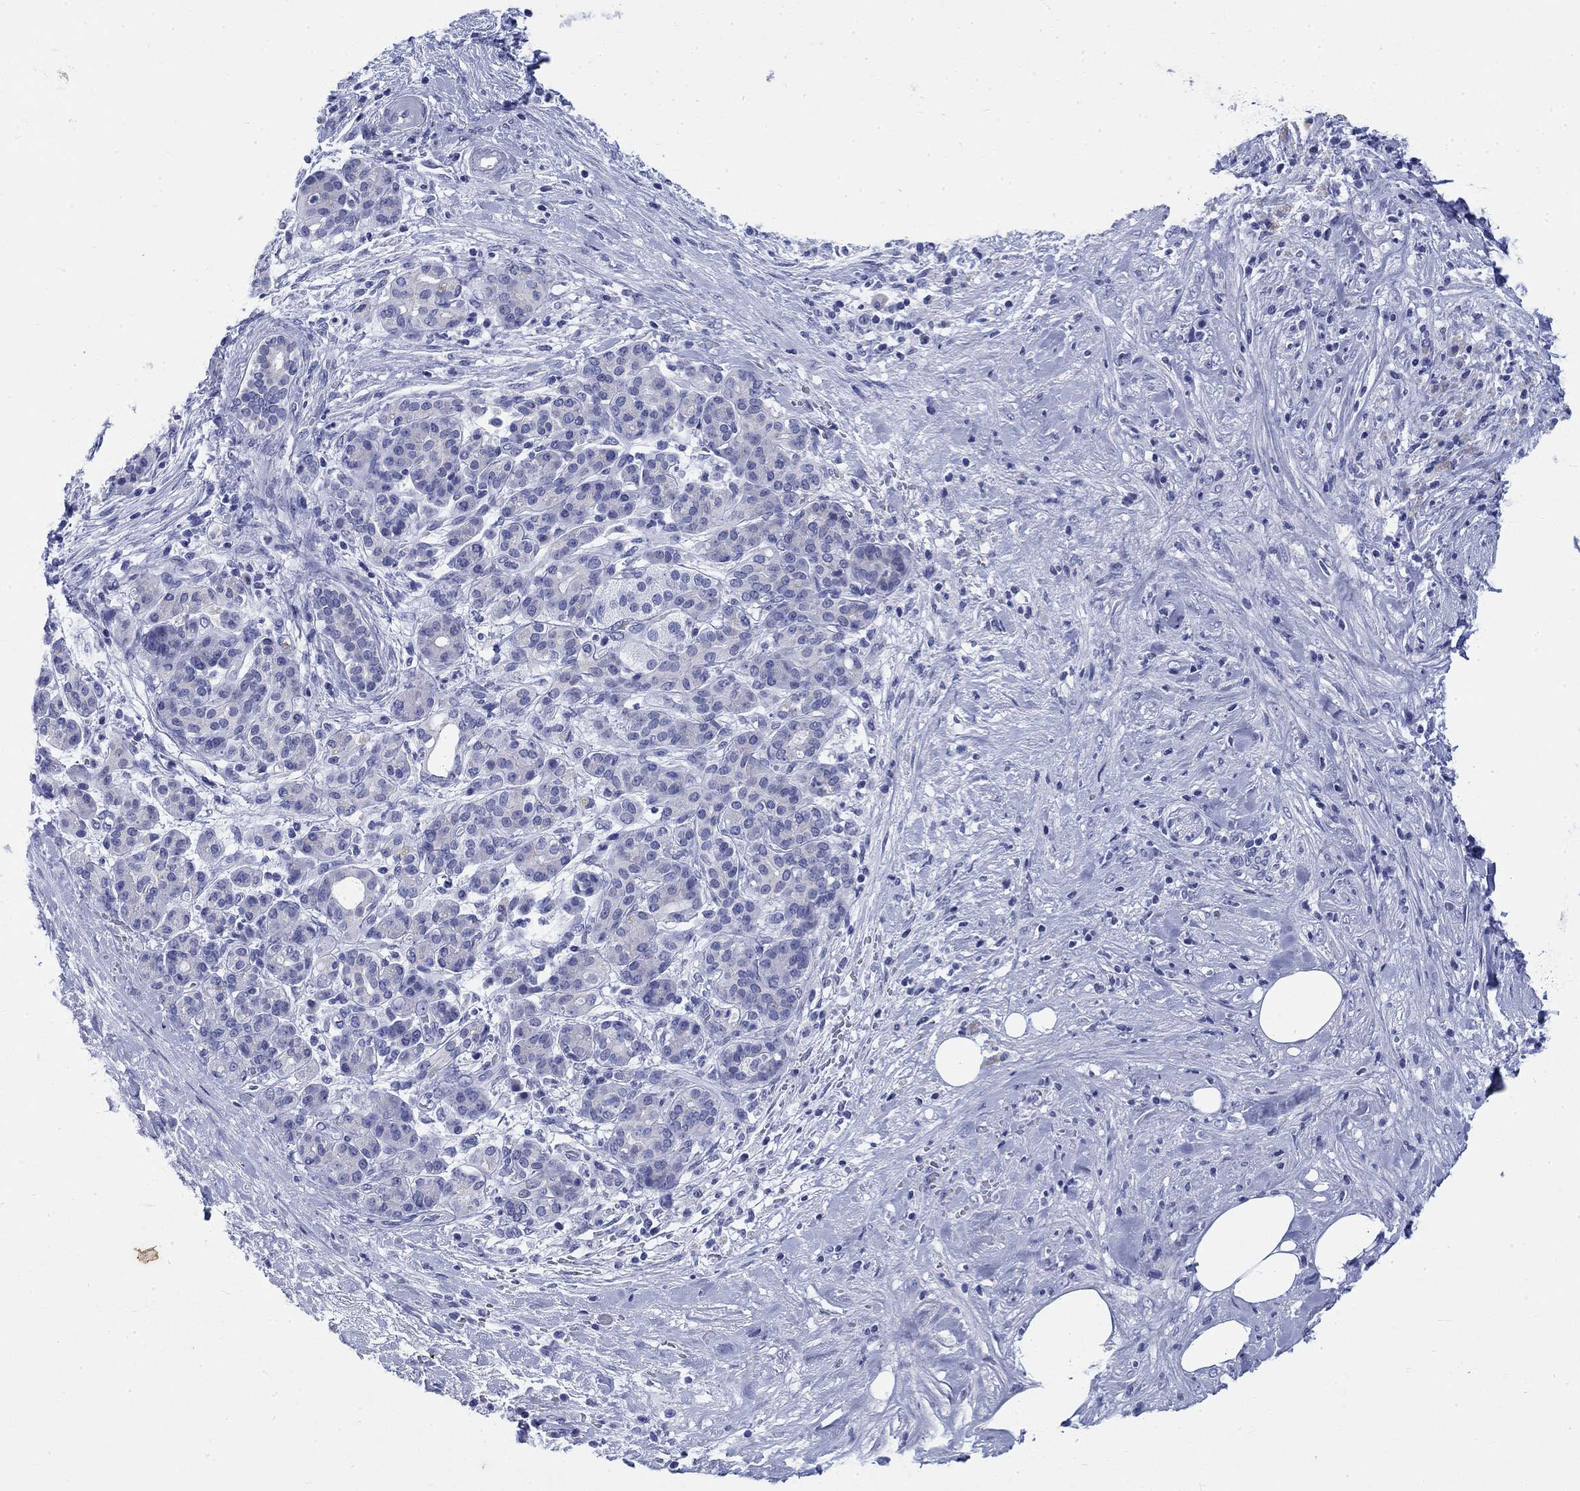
{"staining": {"intensity": "negative", "quantity": "none", "location": "none"}, "tissue": "pancreatic cancer", "cell_type": "Tumor cells", "image_type": "cancer", "snomed": [{"axis": "morphology", "description": "Adenocarcinoma, NOS"}, {"axis": "topography", "description": "Pancreas"}], "caption": "The micrograph reveals no staining of tumor cells in pancreatic cancer (adenocarcinoma).", "gene": "KRT76", "patient": {"sex": "male", "age": 44}}